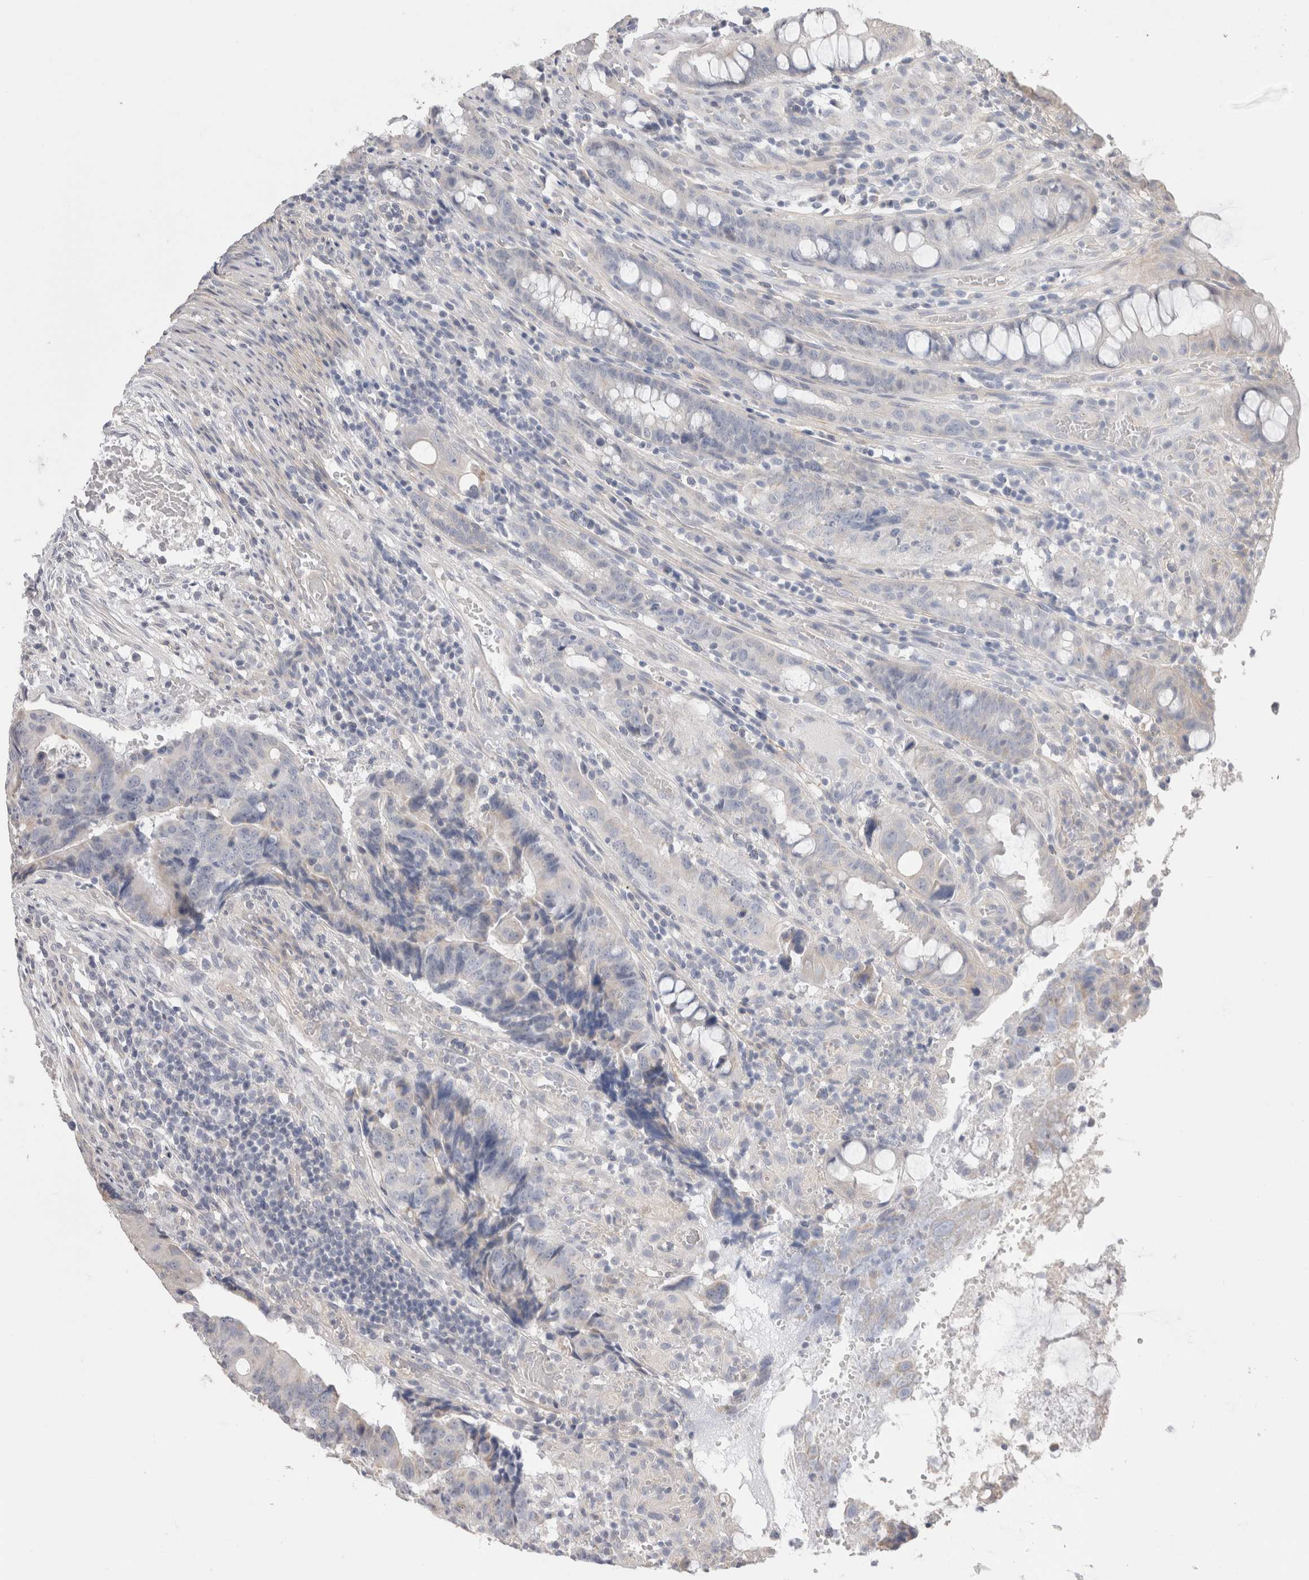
{"staining": {"intensity": "negative", "quantity": "none", "location": "none"}, "tissue": "colorectal cancer", "cell_type": "Tumor cells", "image_type": "cancer", "snomed": [{"axis": "morphology", "description": "Adenocarcinoma, NOS"}, {"axis": "topography", "description": "Colon"}], "caption": "Immunohistochemistry (IHC) histopathology image of neoplastic tissue: colorectal cancer (adenocarcinoma) stained with DAB demonstrates no significant protein positivity in tumor cells. (IHC, brightfield microscopy, high magnification).", "gene": "DMD", "patient": {"sex": "female", "age": 57}}